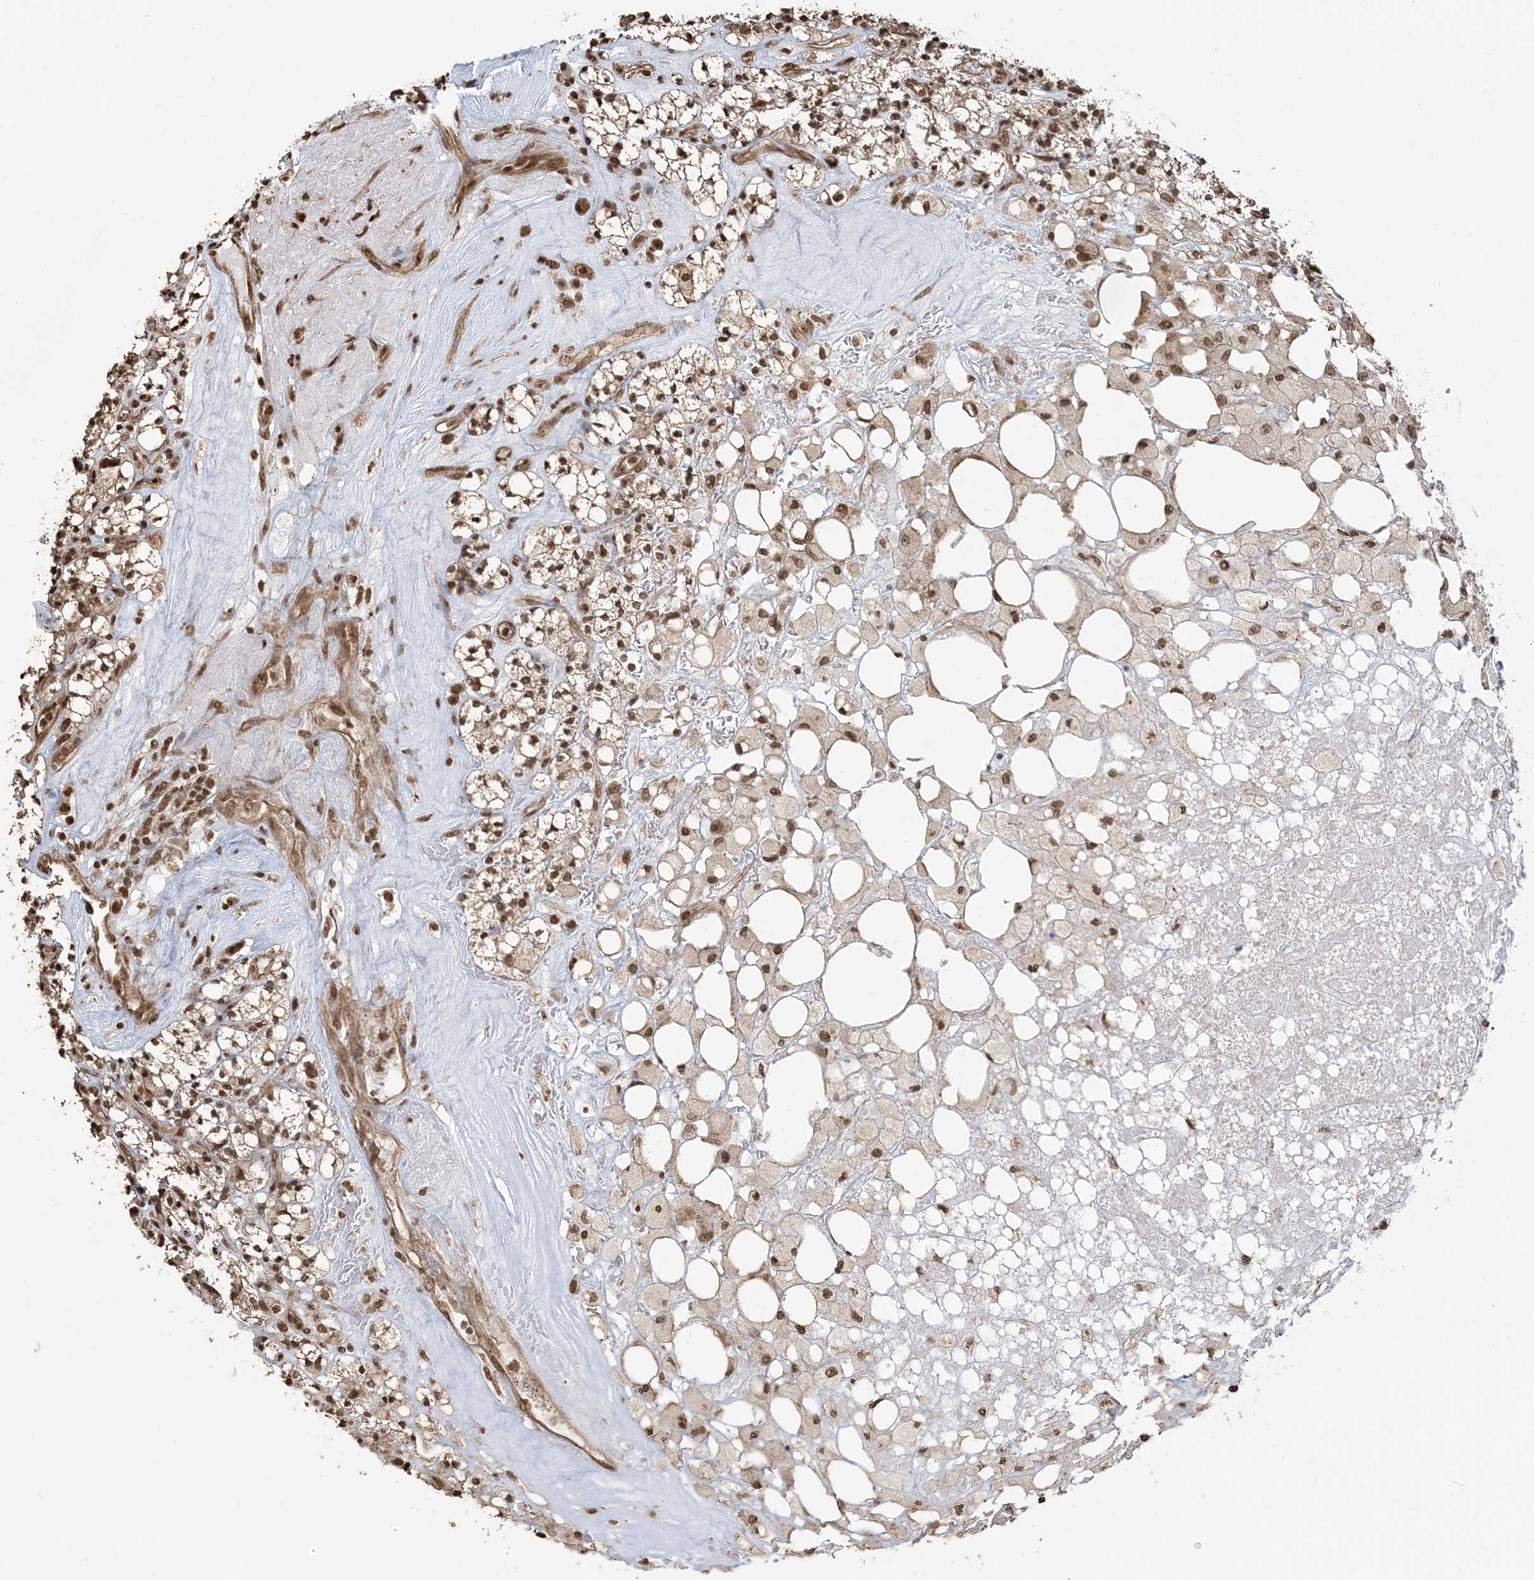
{"staining": {"intensity": "moderate", "quantity": ">75%", "location": "nuclear"}, "tissue": "renal cancer", "cell_type": "Tumor cells", "image_type": "cancer", "snomed": [{"axis": "morphology", "description": "Adenocarcinoma, NOS"}, {"axis": "topography", "description": "Kidney"}], "caption": "Immunohistochemical staining of human renal cancer (adenocarcinoma) exhibits medium levels of moderate nuclear staining in about >75% of tumor cells.", "gene": "ZNF839", "patient": {"sex": "male", "age": 77}}